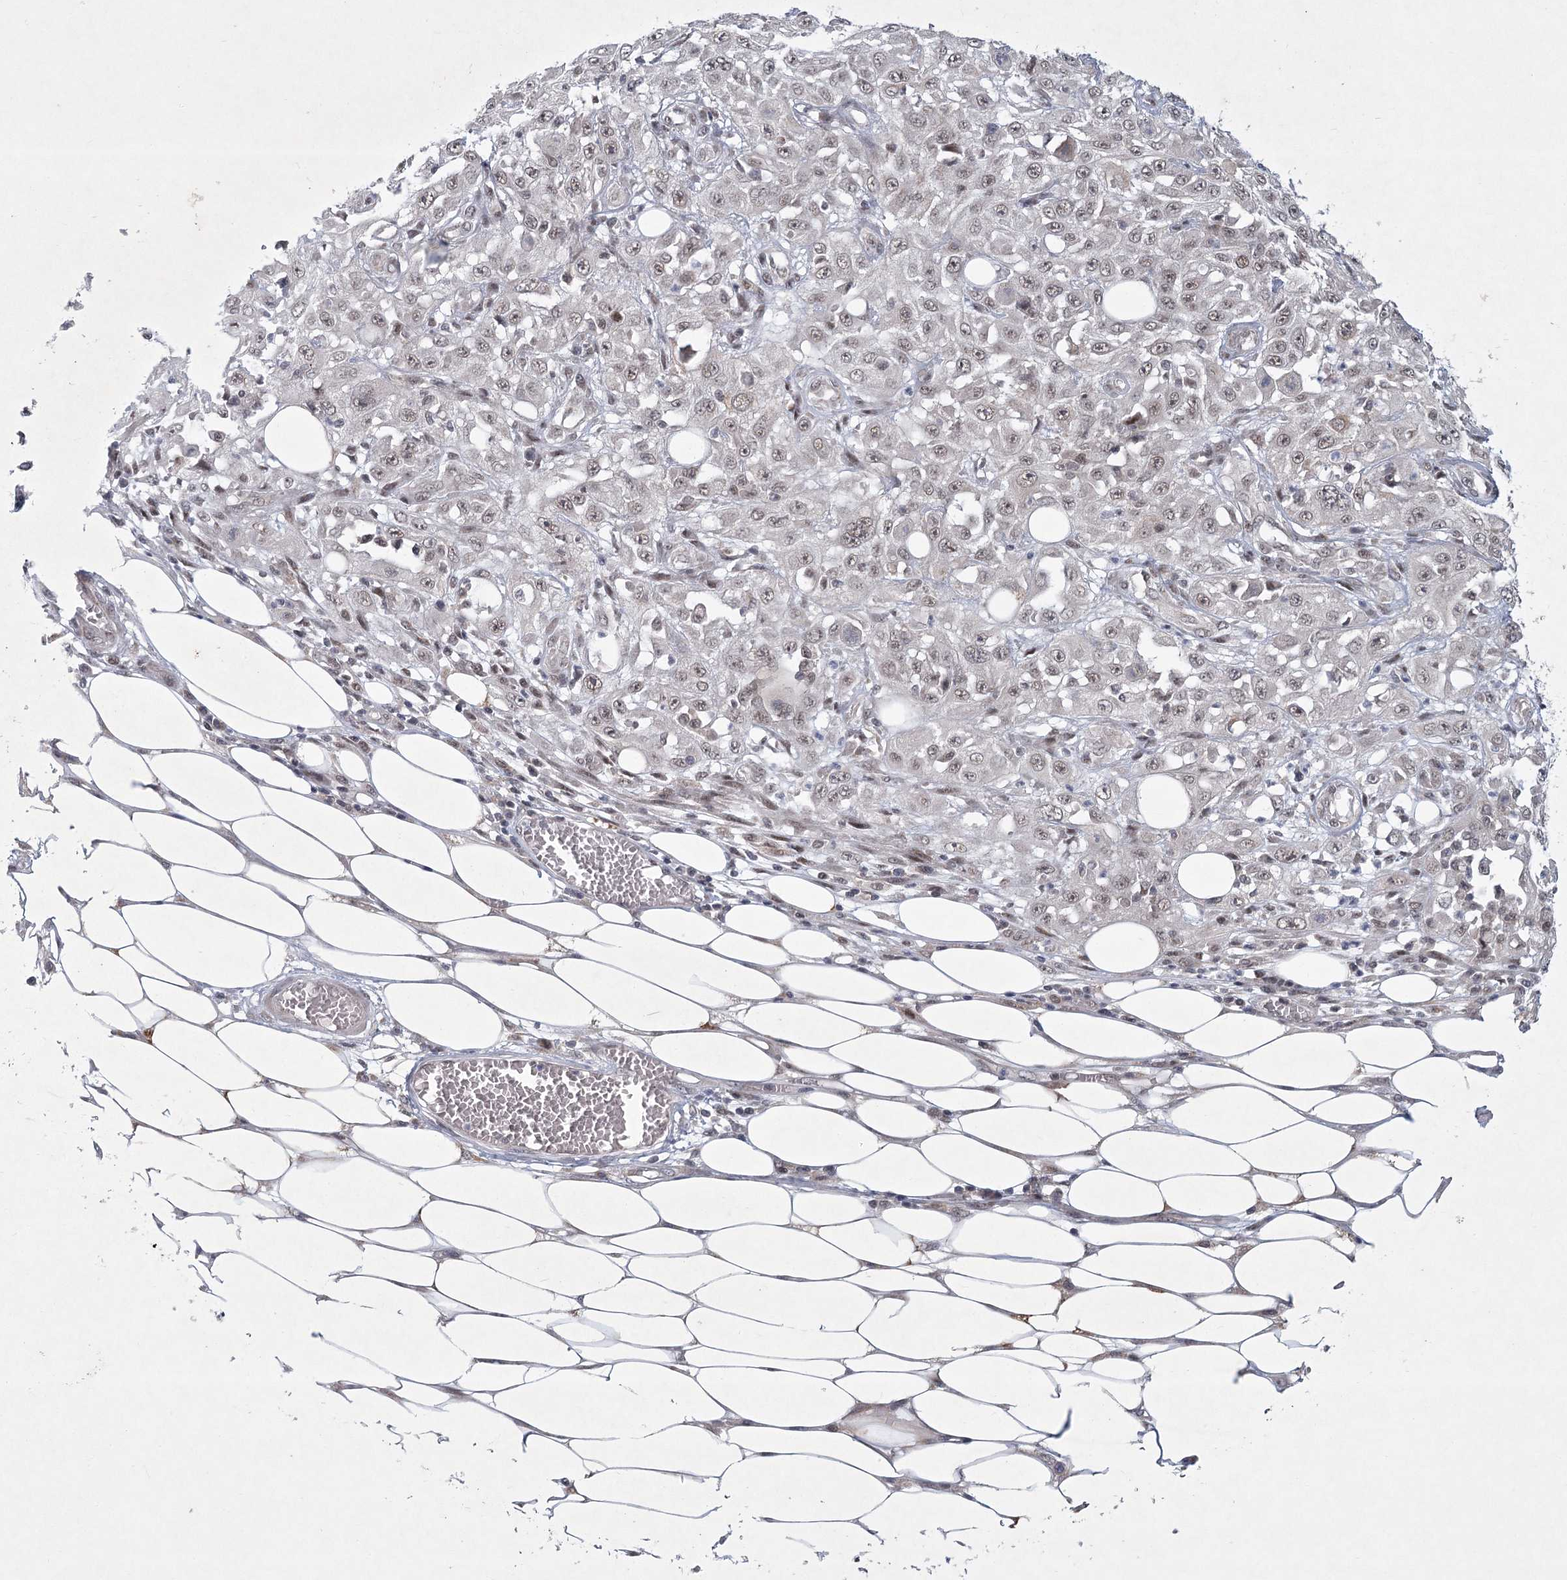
{"staining": {"intensity": "weak", "quantity": ">75%", "location": "nuclear"}, "tissue": "skin cancer", "cell_type": "Tumor cells", "image_type": "cancer", "snomed": [{"axis": "morphology", "description": "Squamous cell carcinoma, NOS"}, {"axis": "morphology", "description": "Squamous cell carcinoma, metastatic, NOS"}, {"axis": "topography", "description": "Skin"}, {"axis": "topography", "description": "Lymph node"}], "caption": "Immunohistochemical staining of skin cancer (metastatic squamous cell carcinoma) demonstrates low levels of weak nuclear protein expression in about >75% of tumor cells.", "gene": "CIB4", "patient": {"sex": "male", "age": 75}}